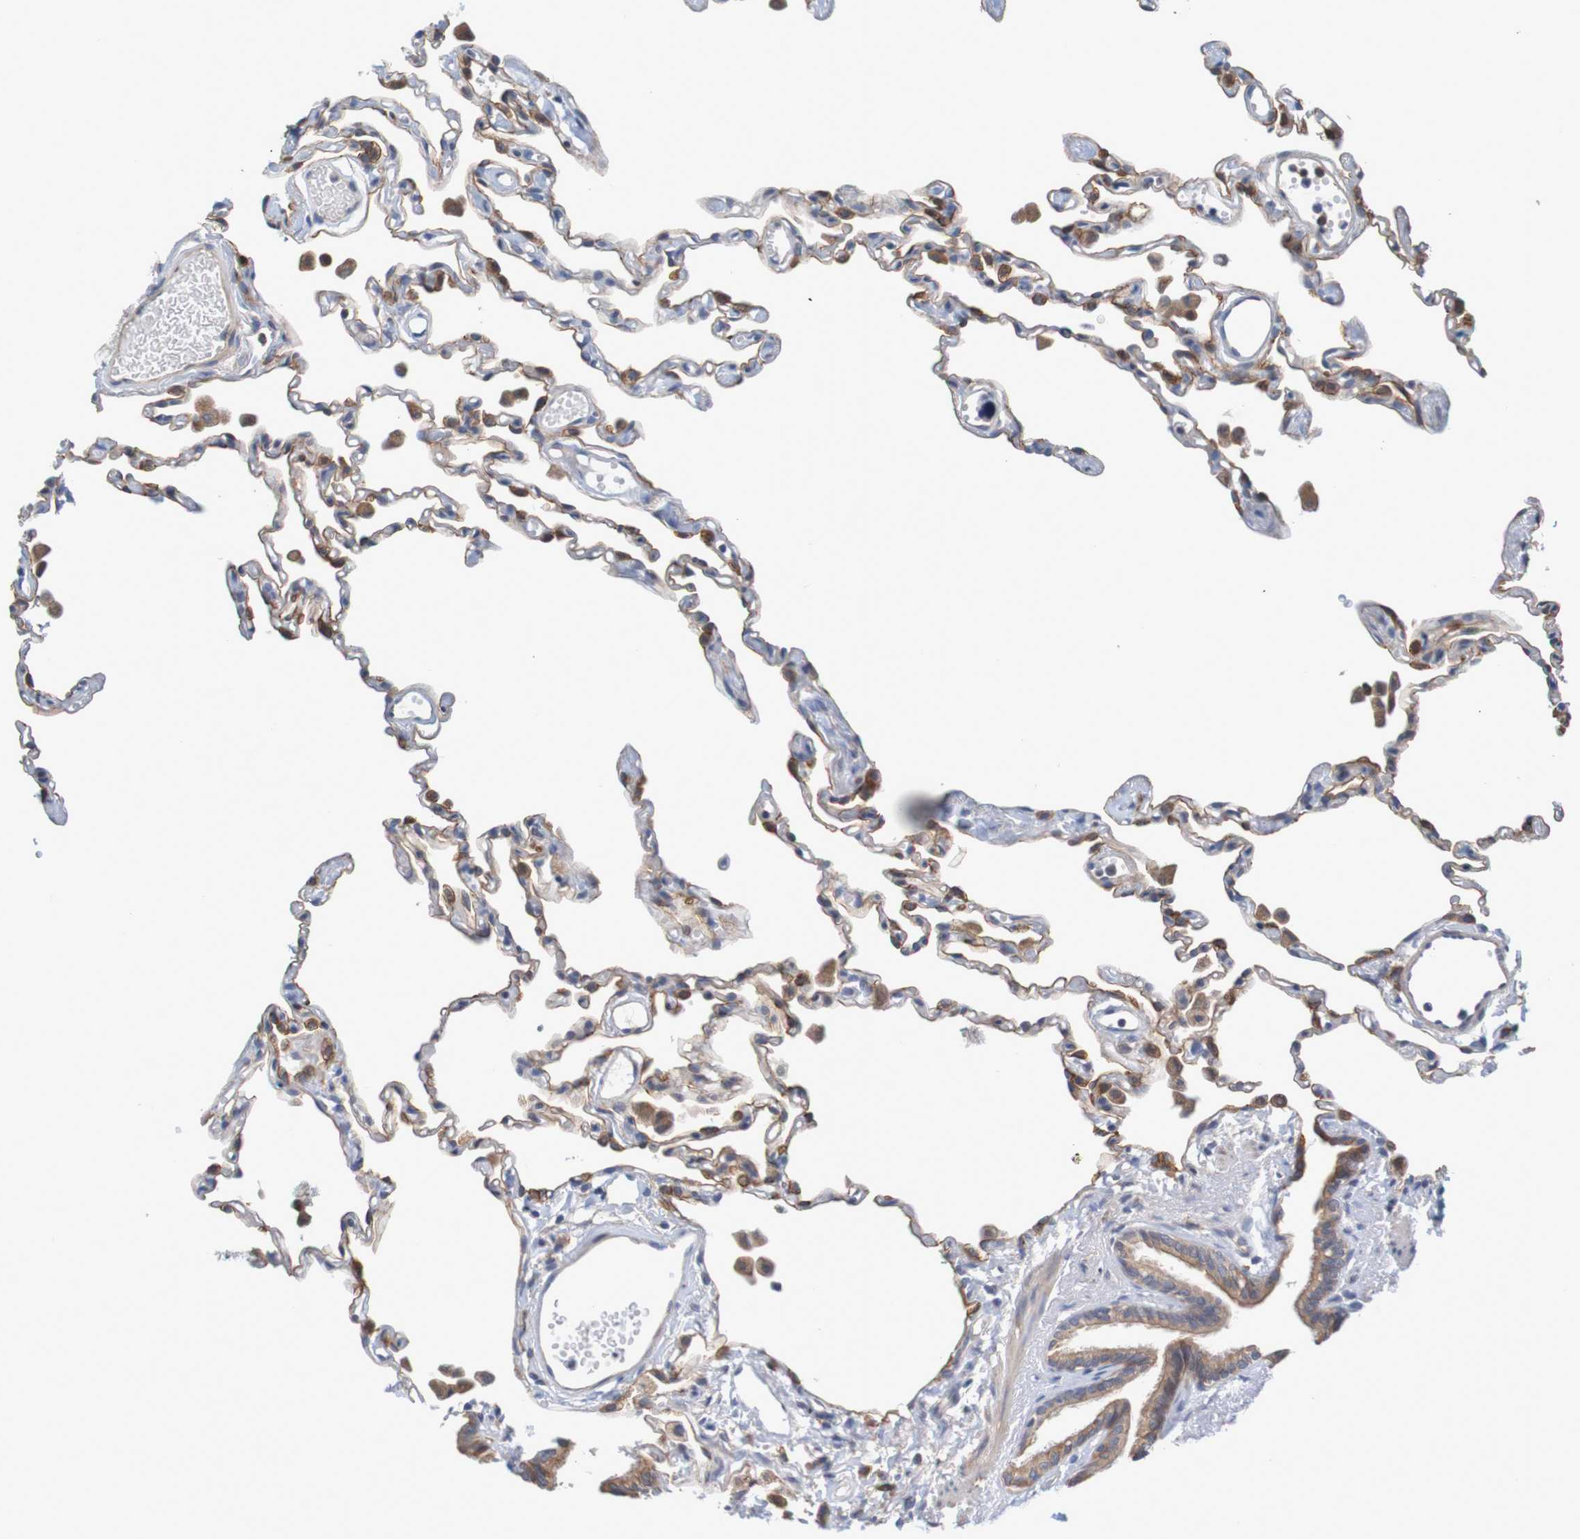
{"staining": {"intensity": "moderate", "quantity": ">75%", "location": "cytoplasmic/membranous"}, "tissue": "lung", "cell_type": "Alveolar cells", "image_type": "normal", "snomed": [{"axis": "morphology", "description": "Normal tissue, NOS"}, {"axis": "topography", "description": "Lung"}], "caption": "This histopathology image demonstrates immunohistochemistry (IHC) staining of benign human lung, with medium moderate cytoplasmic/membranous positivity in about >75% of alveolar cells.", "gene": "CLDN18", "patient": {"sex": "female", "age": 49}}